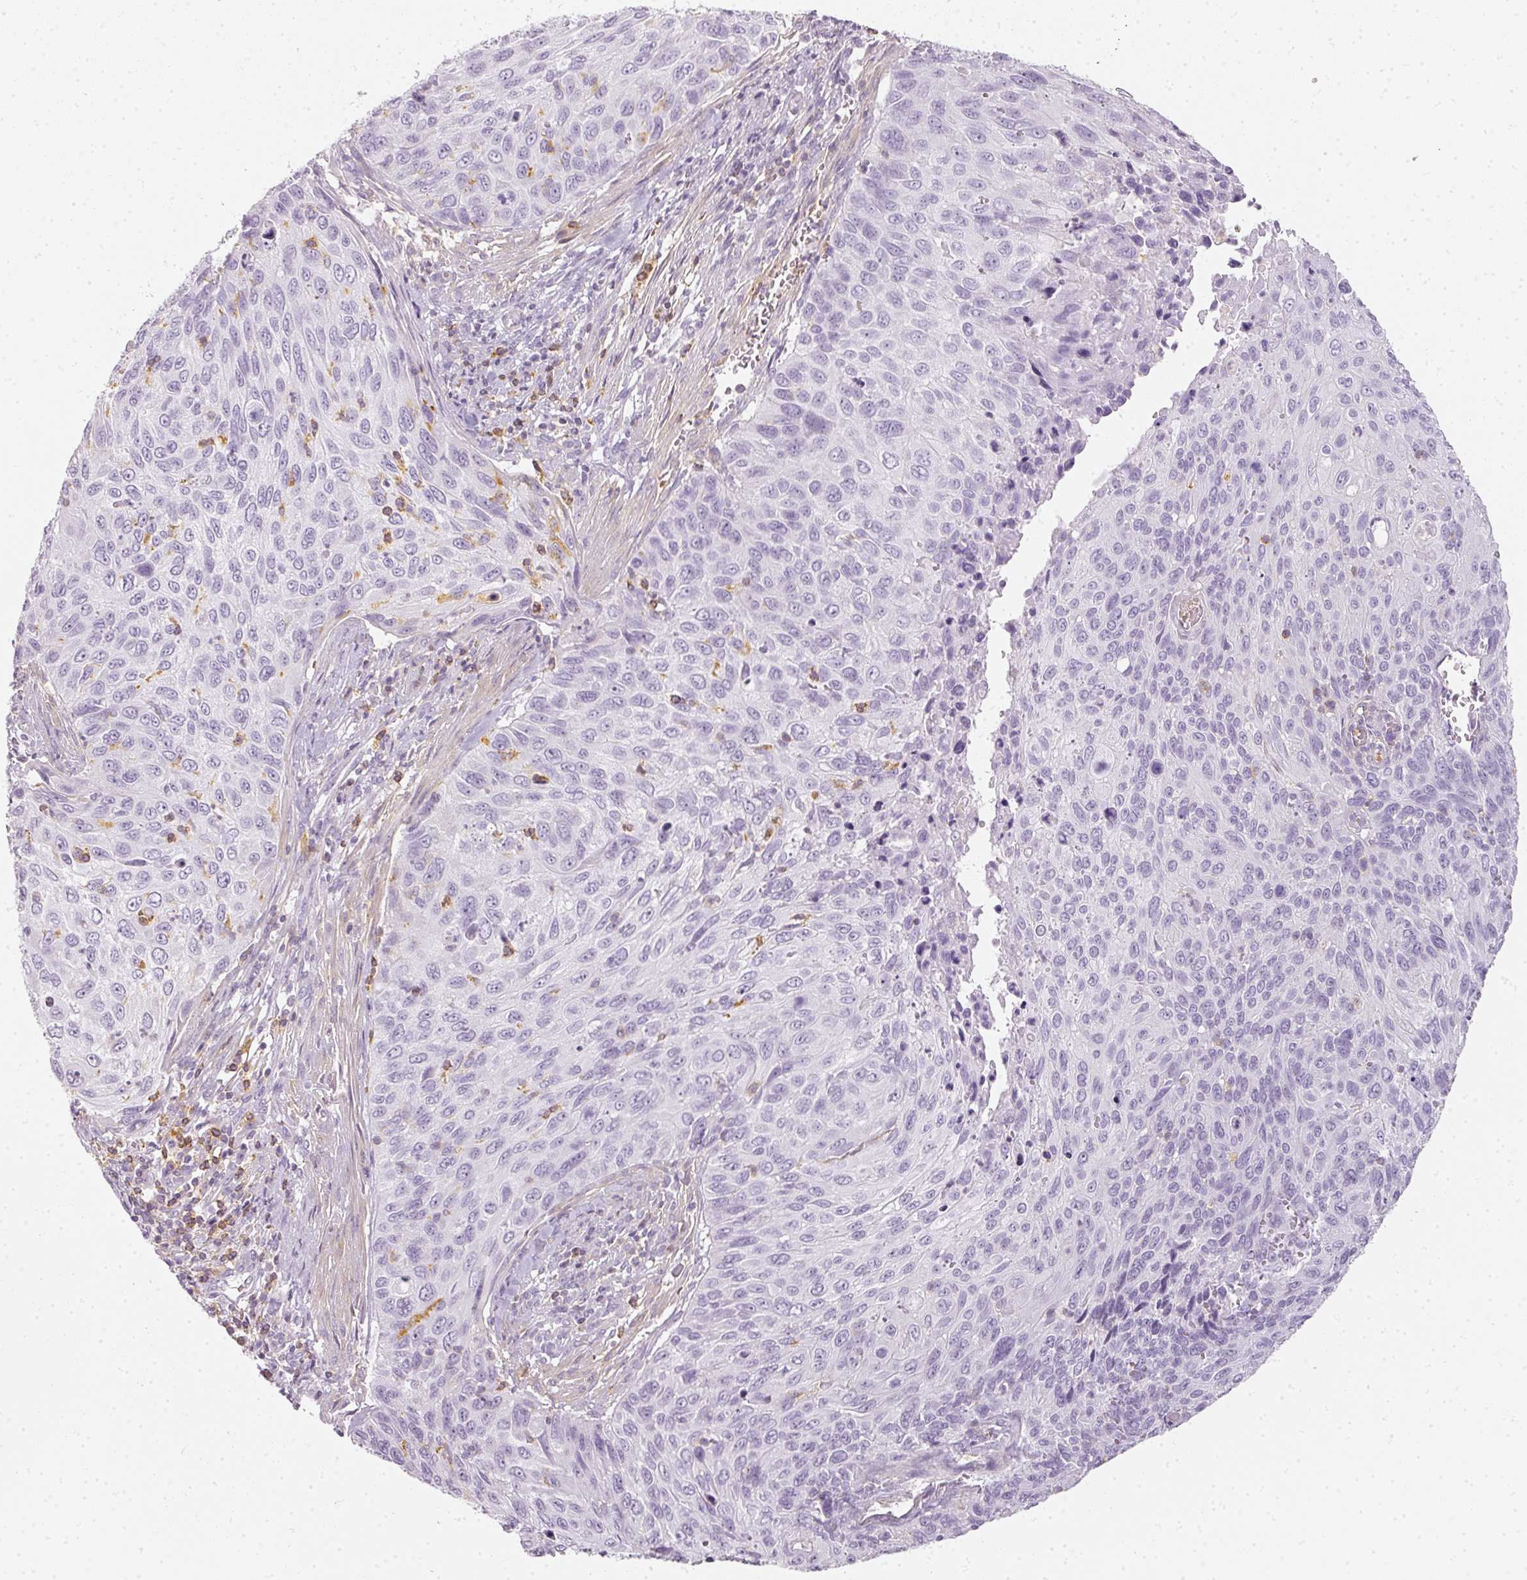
{"staining": {"intensity": "negative", "quantity": "none", "location": "none"}, "tissue": "cervical cancer", "cell_type": "Tumor cells", "image_type": "cancer", "snomed": [{"axis": "morphology", "description": "Squamous cell carcinoma, NOS"}, {"axis": "topography", "description": "Cervix"}], "caption": "Immunohistochemistry (IHC) image of neoplastic tissue: human cervical cancer (squamous cell carcinoma) stained with DAB exhibits no significant protein staining in tumor cells.", "gene": "TMEM42", "patient": {"sex": "female", "age": 70}}